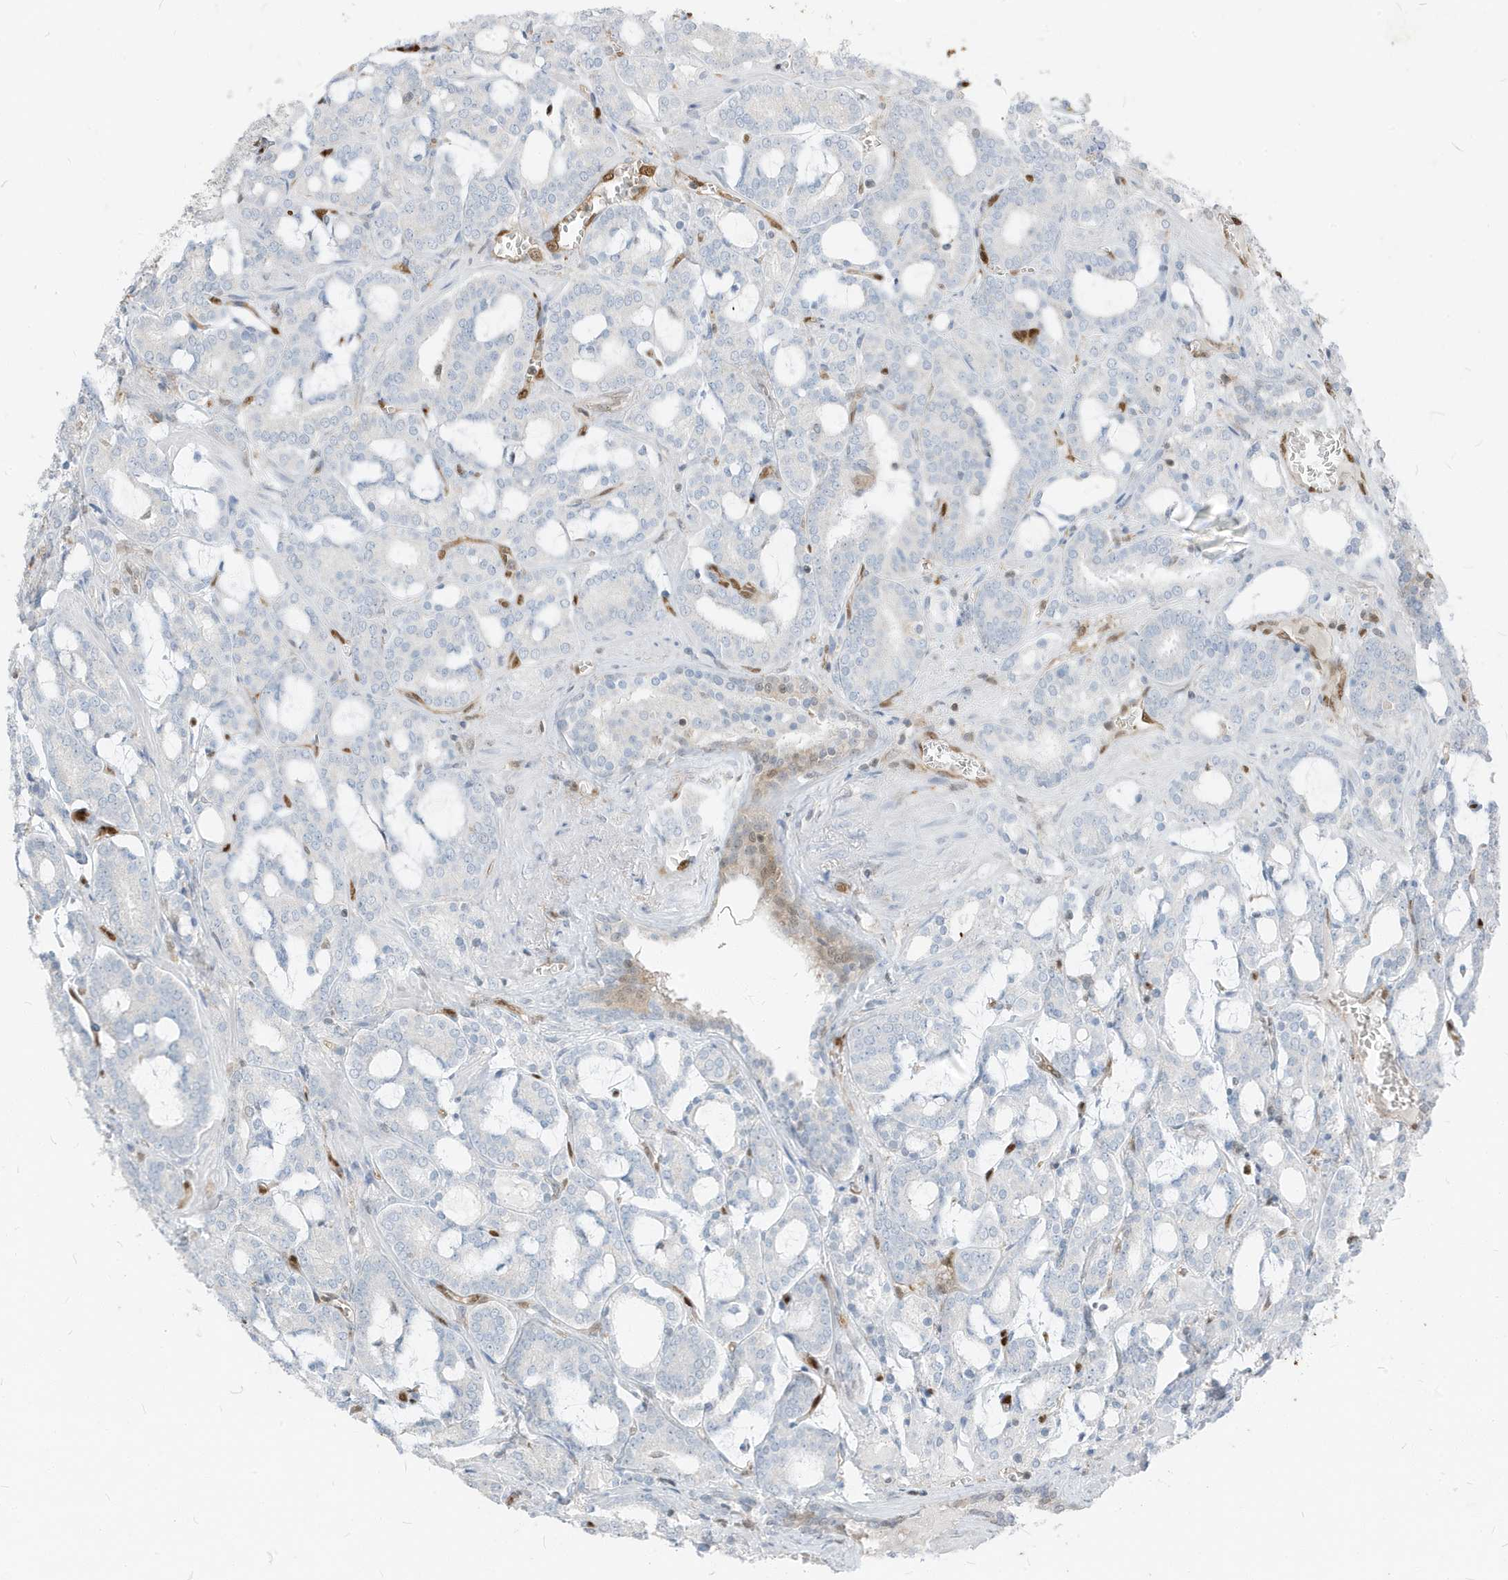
{"staining": {"intensity": "negative", "quantity": "none", "location": "none"}, "tissue": "prostate cancer", "cell_type": "Tumor cells", "image_type": "cancer", "snomed": [{"axis": "morphology", "description": "Adenocarcinoma, High grade"}, {"axis": "topography", "description": "Prostate and seminal vesicle, NOS"}], "caption": "This is an immunohistochemistry micrograph of human high-grade adenocarcinoma (prostate). There is no expression in tumor cells.", "gene": "NCOA7", "patient": {"sex": "male", "age": 67}}